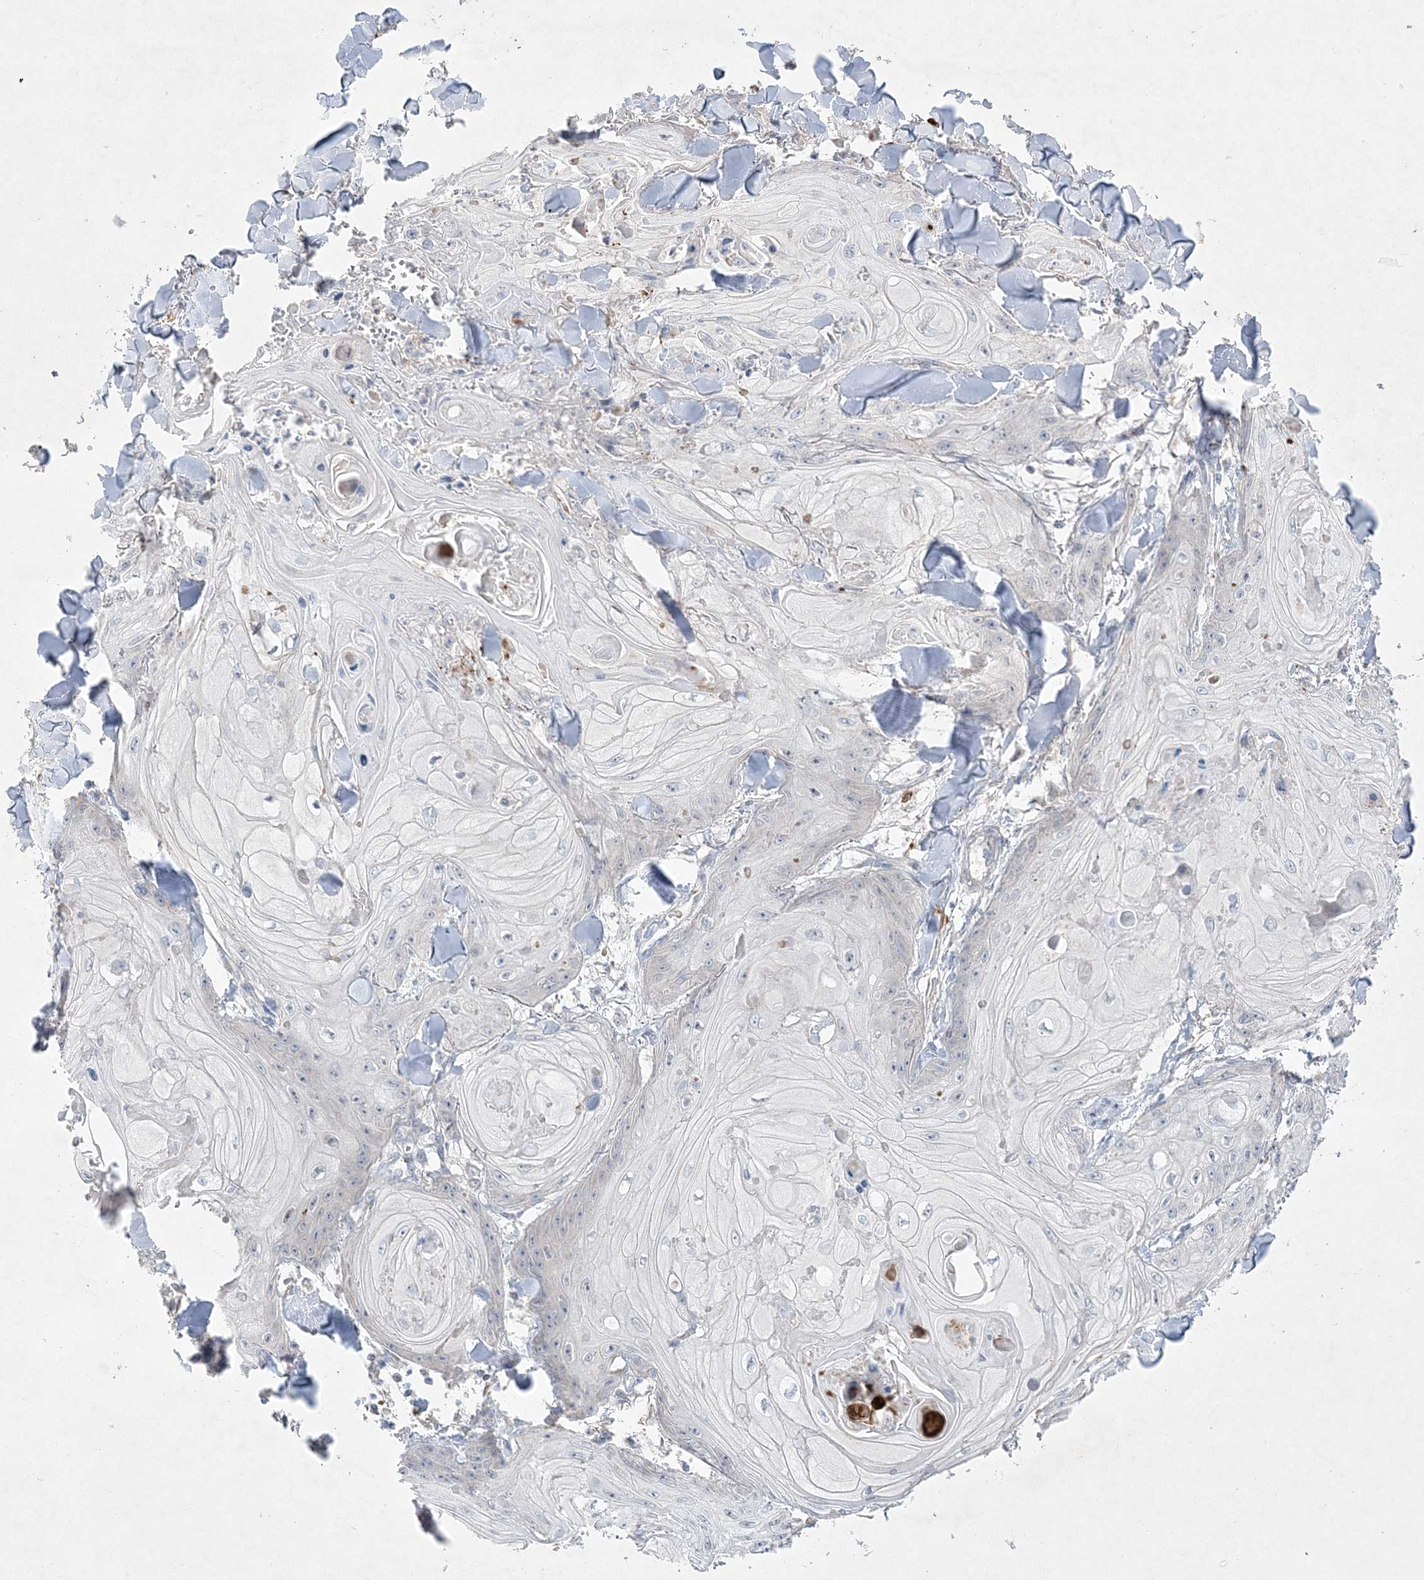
{"staining": {"intensity": "negative", "quantity": "none", "location": "none"}, "tissue": "skin cancer", "cell_type": "Tumor cells", "image_type": "cancer", "snomed": [{"axis": "morphology", "description": "Squamous cell carcinoma, NOS"}, {"axis": "topography", "description": "Skin"}], "caption": "Immunohistochemical staining of skin squamous cell carcinoma shows no significant staining in tumor cells.", "gene": "CLNK", "patient": {"sex": "male", "age": 74}}